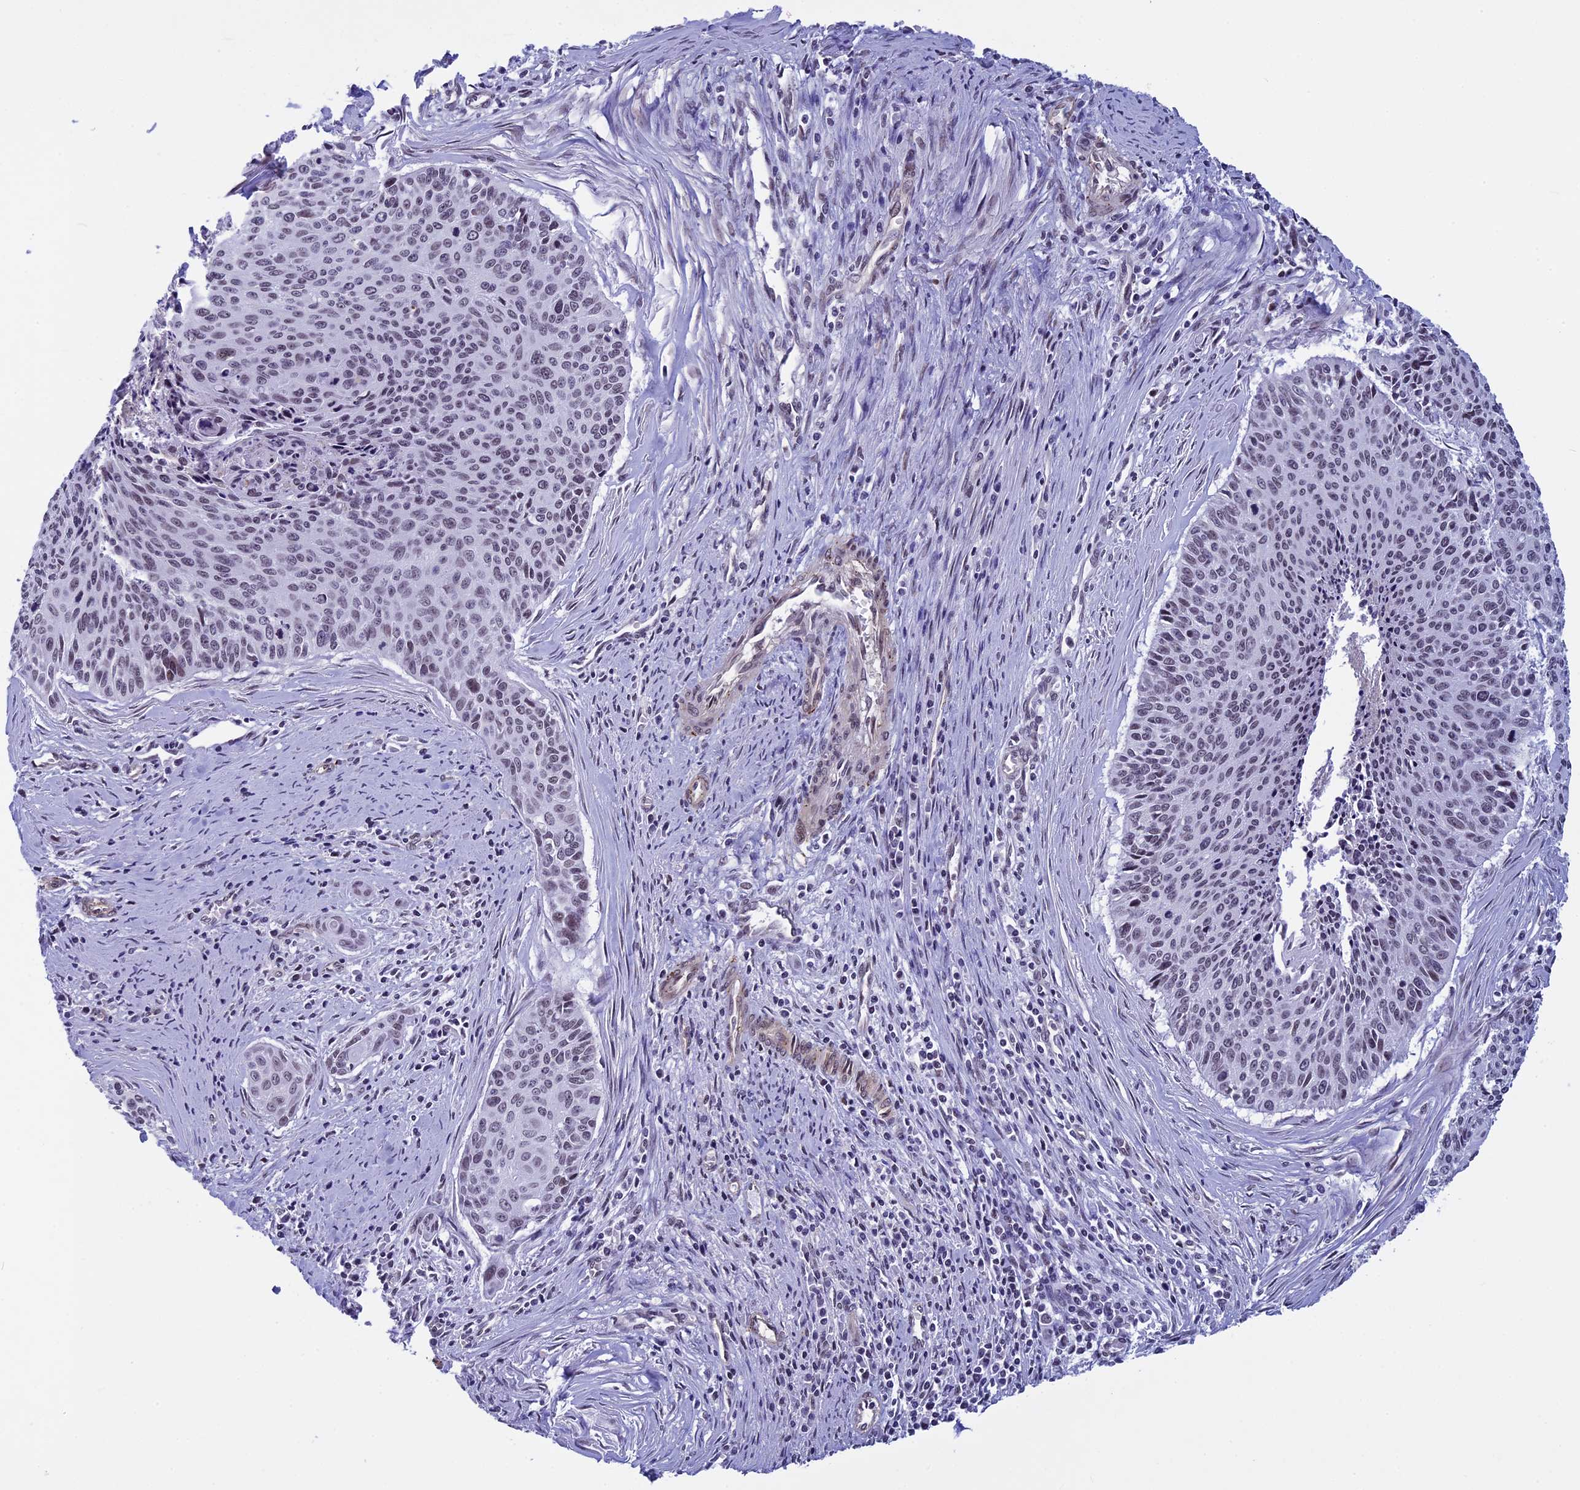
{"staining": {"intensity": "weak", "quantity": "25%-75%", "location": "nuclear"}, "tissue": "cervical cancer", "cell_type": "Tumor cells", "image_type": "cancer", "snomed": [{"axis": "morphology", "description": "Squamous cell carcinoma, NOS"}, {"axis": "topography", "description": "Cervix"}], "caption": "This micrograph displays immunohistochemistry (IHC) staining of human cervical squamous cell carcinoma, with low weak nuclear expression in approximately 25%-75% of tumor cells.", "gene": "NIPBL", "patient": {"sex": "female", "age": 55}}